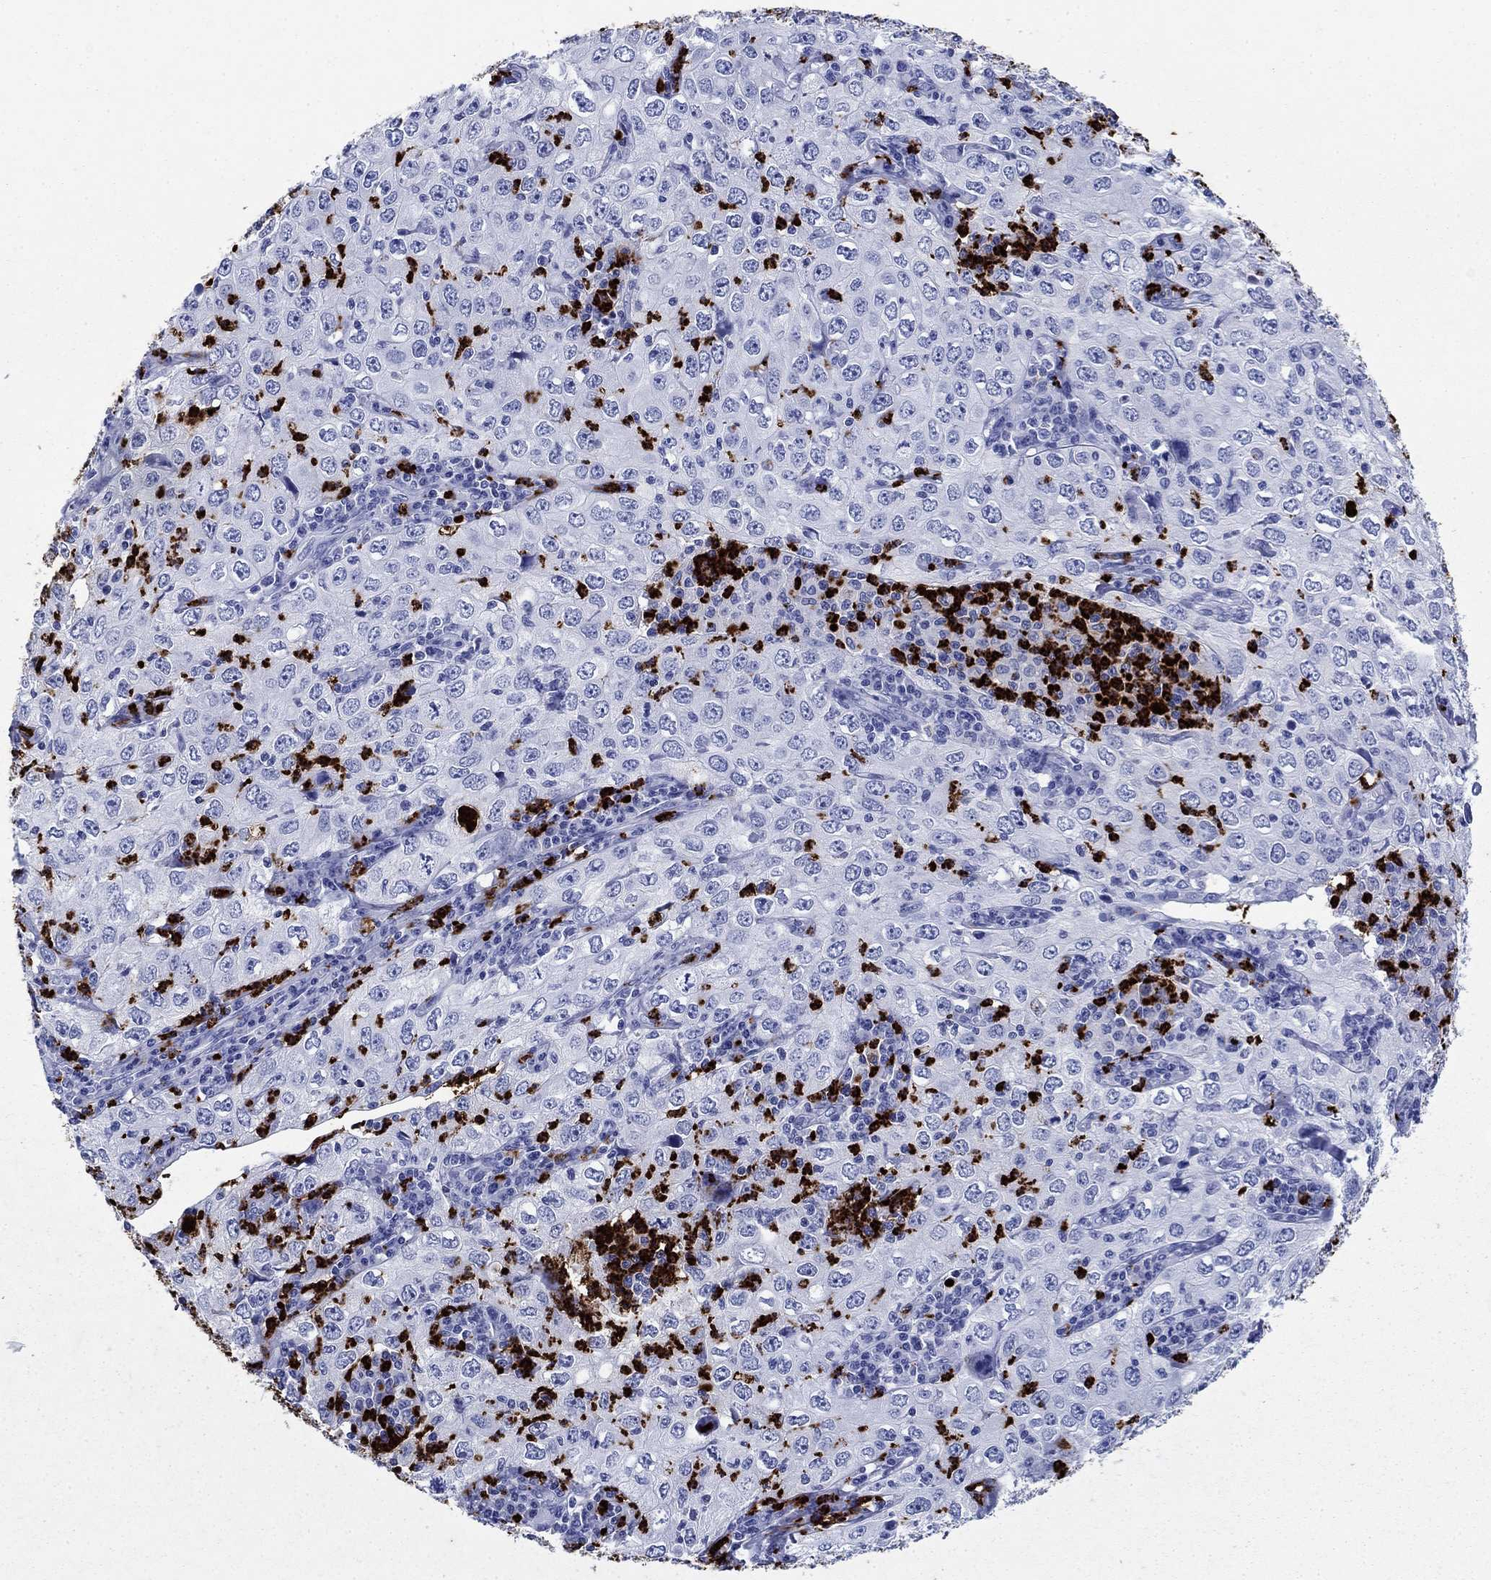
{"staining": {"intensity": "negative", "quantity": "none", "location": "none"}, "tissue": "cervical cancer", "cell_type": "Tumor cells", "image_type": "cancer", "snomed": [{"axis": "morphology", "description": "Squamous cell carcinoma, NOS"}, {"axis": "topography", "description": "Cervix"}], "caption": "The micrograph displays no staining of tumor cells in cervical squamous cell carcinoma.", "gene": "AZU1", "patient": {"sex": "female", "age": 24}}